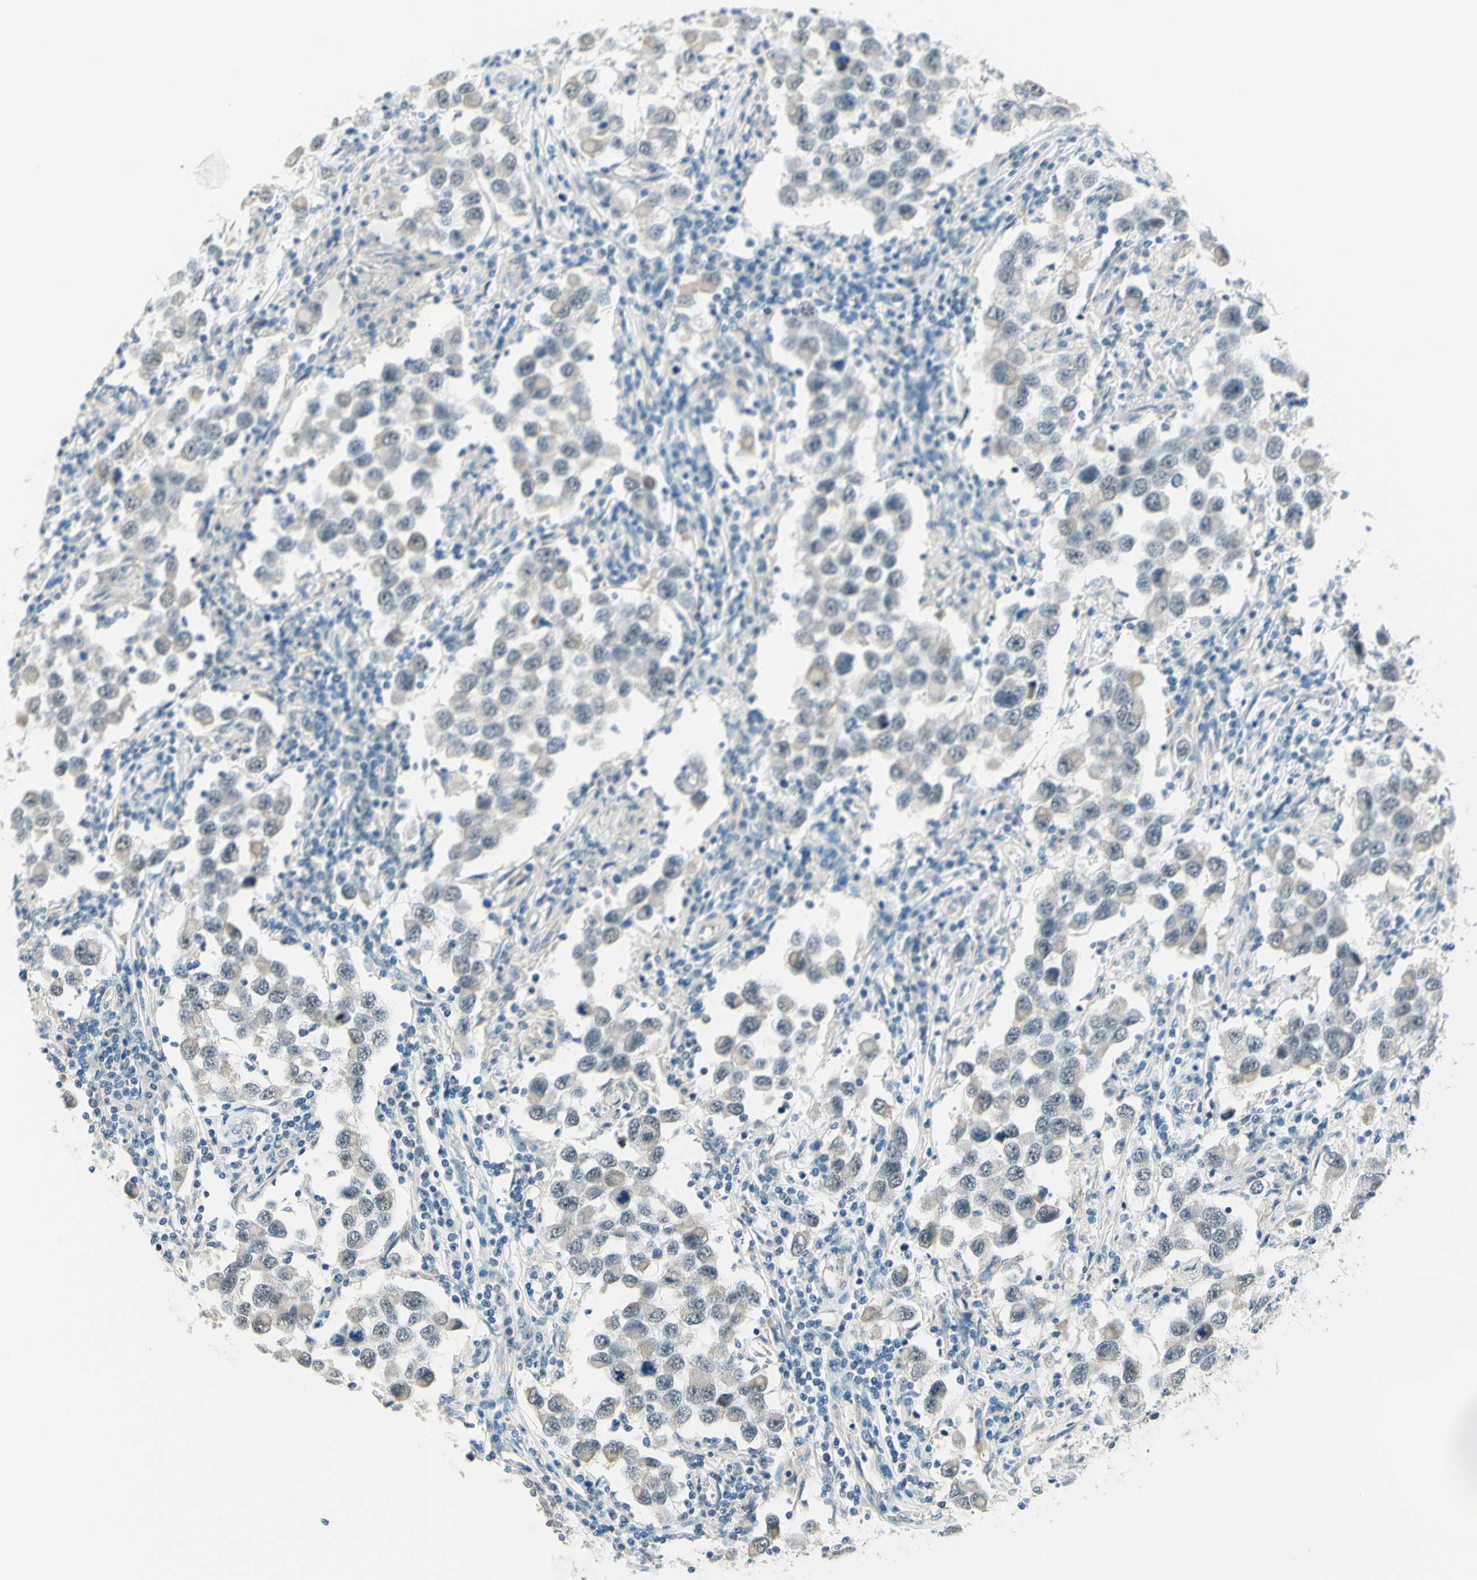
{"staining": {"intensity": "weak", "quantity": "<25%", "location": "nuclear"}, "tissue": "testis cancer", "cell_type": "Tumor cells", "image_type": "cancer", "snomed": [{"axis": "morphology", "description": "Carcinoma, Embryonal, NOS"}, {"axis": "topography", "description": "Testis"}], "caption": "Tumor cells show no significant protein positivity in testis cancer (embryonal carcinoma). Brightfield microscopy of IHC stained with DAB (brown) and hematoxylin (blue), captured at high magnification.", "gene": "JPH1", "patient": {"sex": "male", "age": 21}}